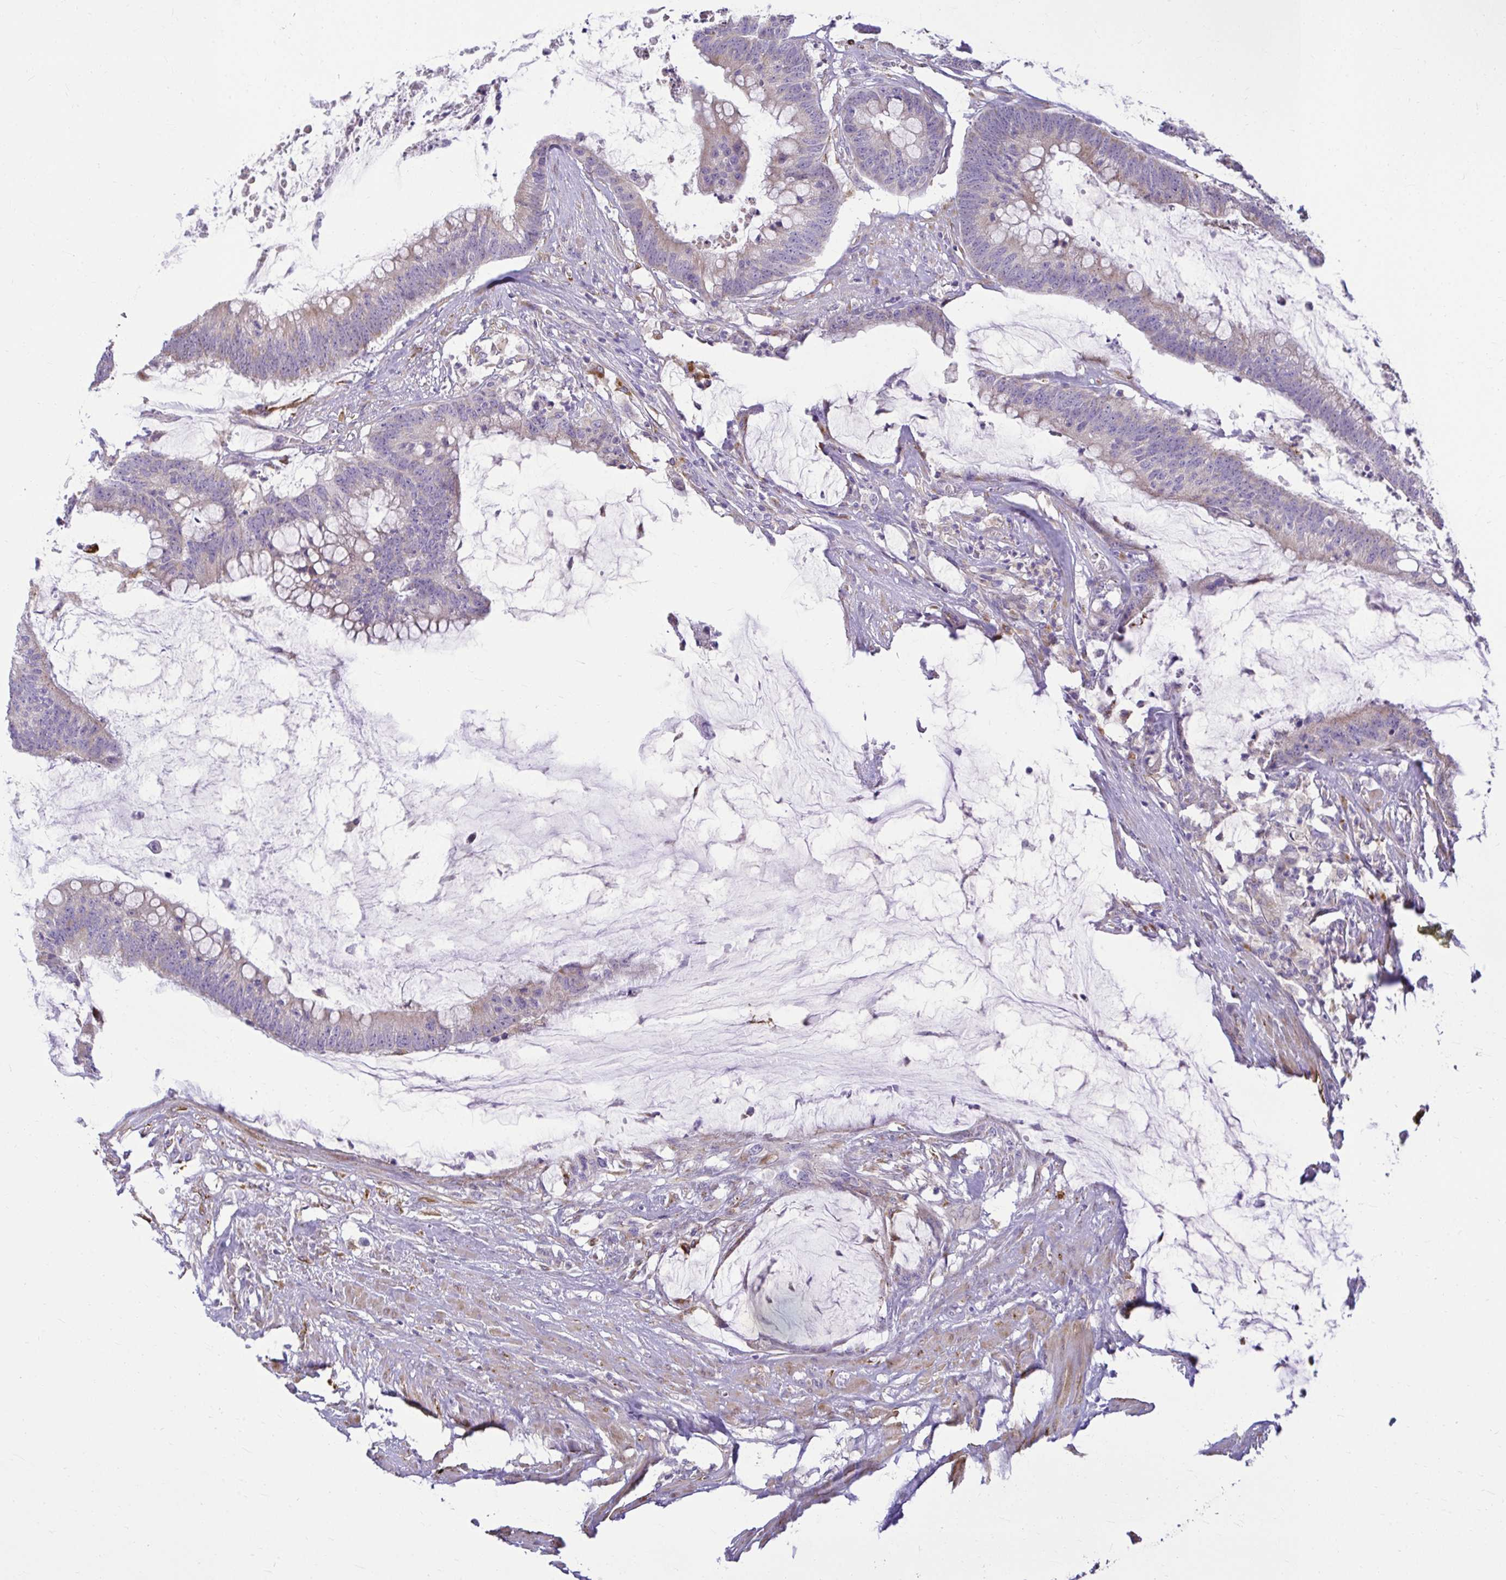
{"staining": {"intensity": "weak", "quantity": "25%-75%", "location": "cytoplasmic/membranous"}, "tissue": "colorectal cancer", "cell_type": "Tumor cells", "image_type": "cancer", "snomed": [{"axis": "morphology", "description": "Adenocarcinoma, NOS"}, {"axis": "topography", "description": "Colon"}], "caption": "A low amount of weak cytoplasmic/membranous expression is identified in approximately 25%-75% of tumor cells in colorectal cancer tissue. (DAB (3,3'-diaminobenzidine) IHC, brown staining for protein, blue staining for nuclei).", "gene": "PKN3", "patient": {"sex": "male", "age": 62}}